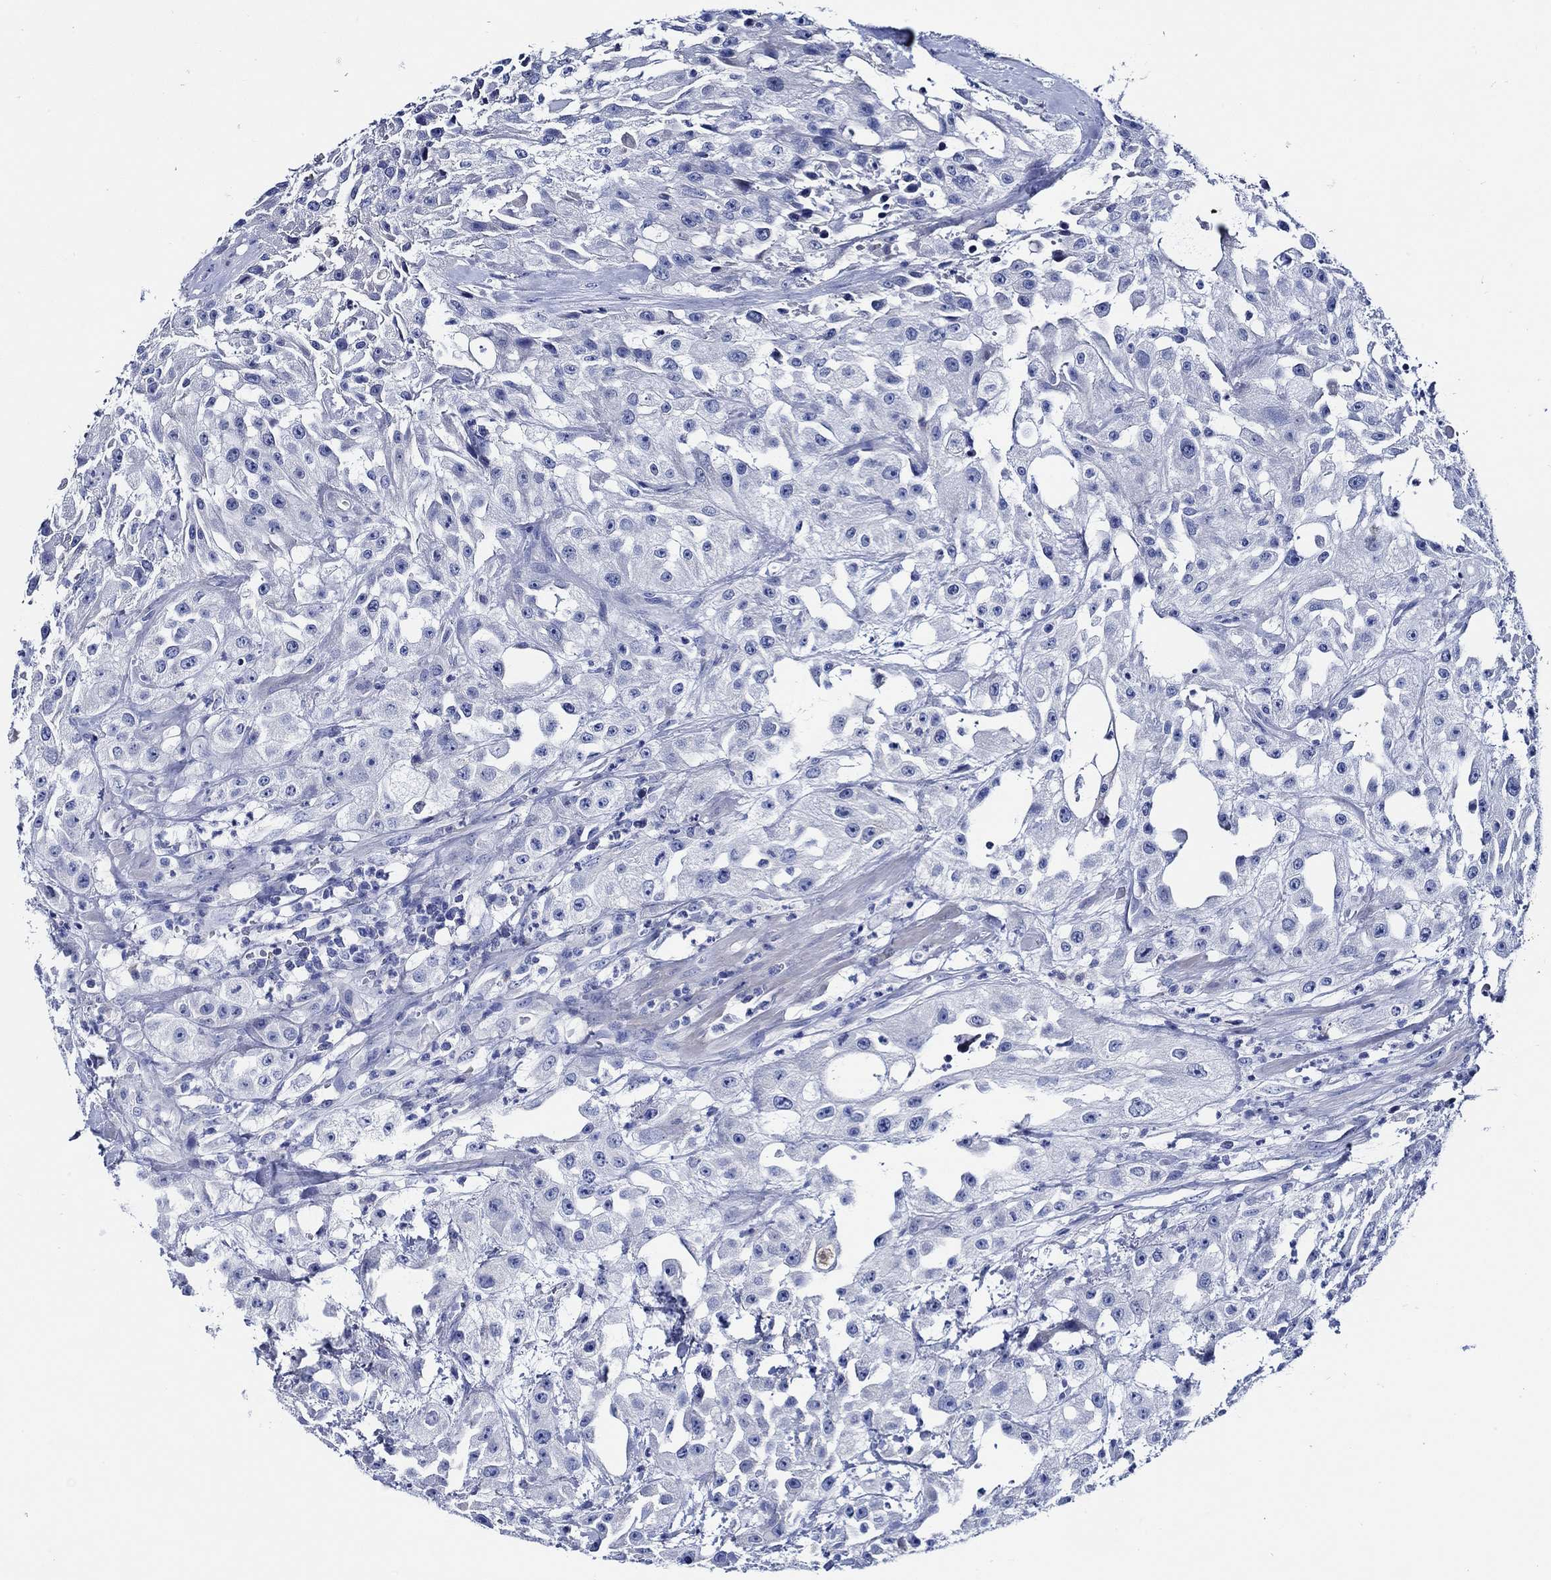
{"staining": {"intensity": "negative", "quantity": "none", "location": "none"}, "tissue": "urothelial cancer", "cell_type": "Tumor cells", "image_type": "cancer", "snomed": [{"axis": "morphology", "description": "Urothelial carcinoma, High grade"}, {"axis": "topography", "description": "Urinary bladder"}], "caption": "This is an immunohistochemistry (IHC) histopathology image of high-grade urothelial carcinoma. There is no positivity in tumor cells.", "gene": "WDR62", "patient": {"sex": "male", "age": 79}}